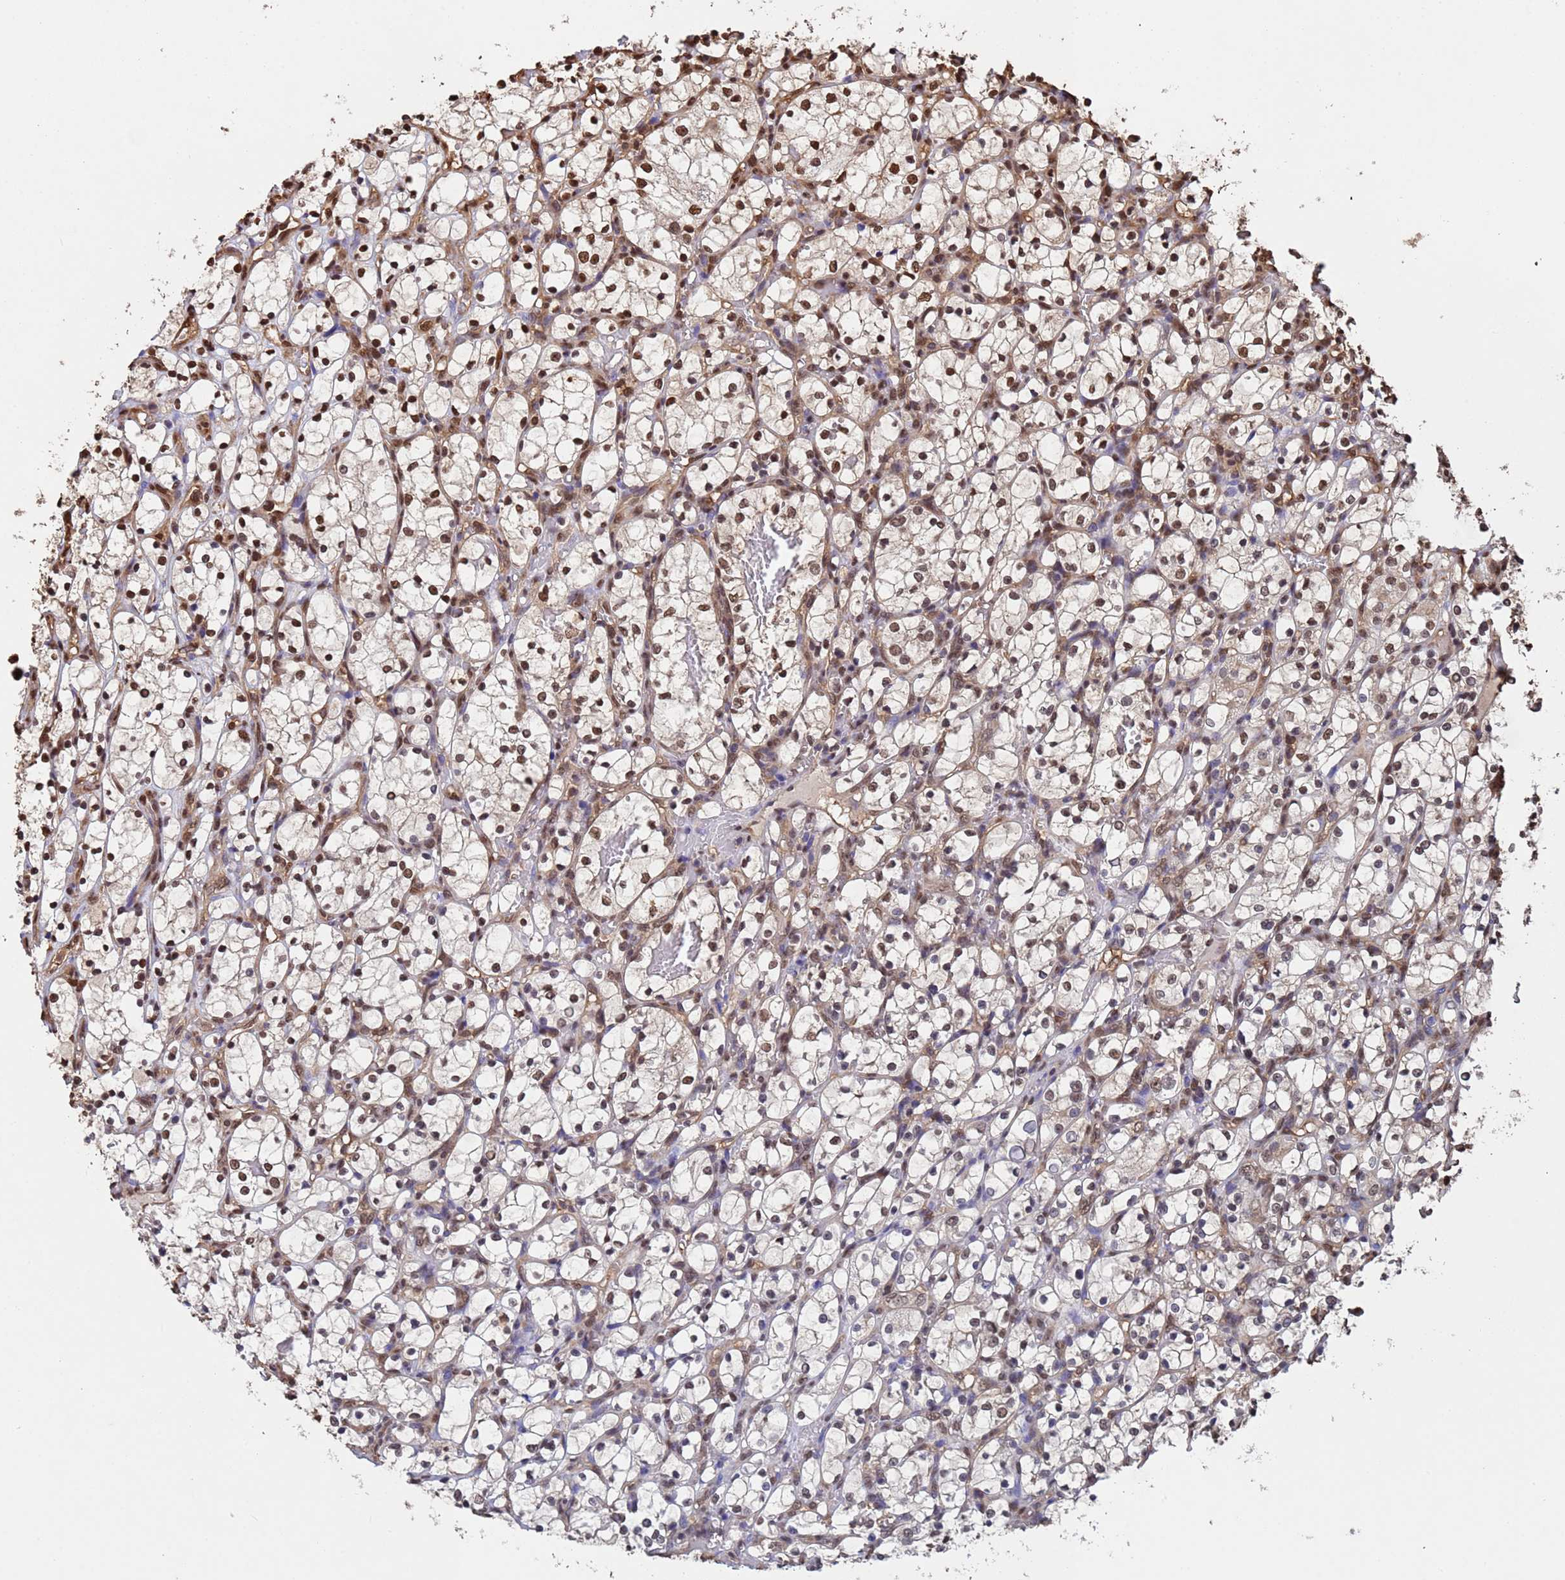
{"staining": {"intensity": "moderate", "quantity": "25%-75%", "location": "nuclear"}, "tissue": "renal cancer", "cell_type": "Tumor cells", "image_type": "cancer", "snomed": [{"axis": "morphology", "description": "Adenocarcinoma, NOS"}, {"axis": "topography", "description": "Kidney"}], "caption": "An image showing moderate nuclear expression in about 25%-75% of tumor cells in adenocarcinoma (renal), as visualized by brown immunohistochemical staining.", "gene": "SUMO4", "patient": {"sex": "female", "age": 69}}